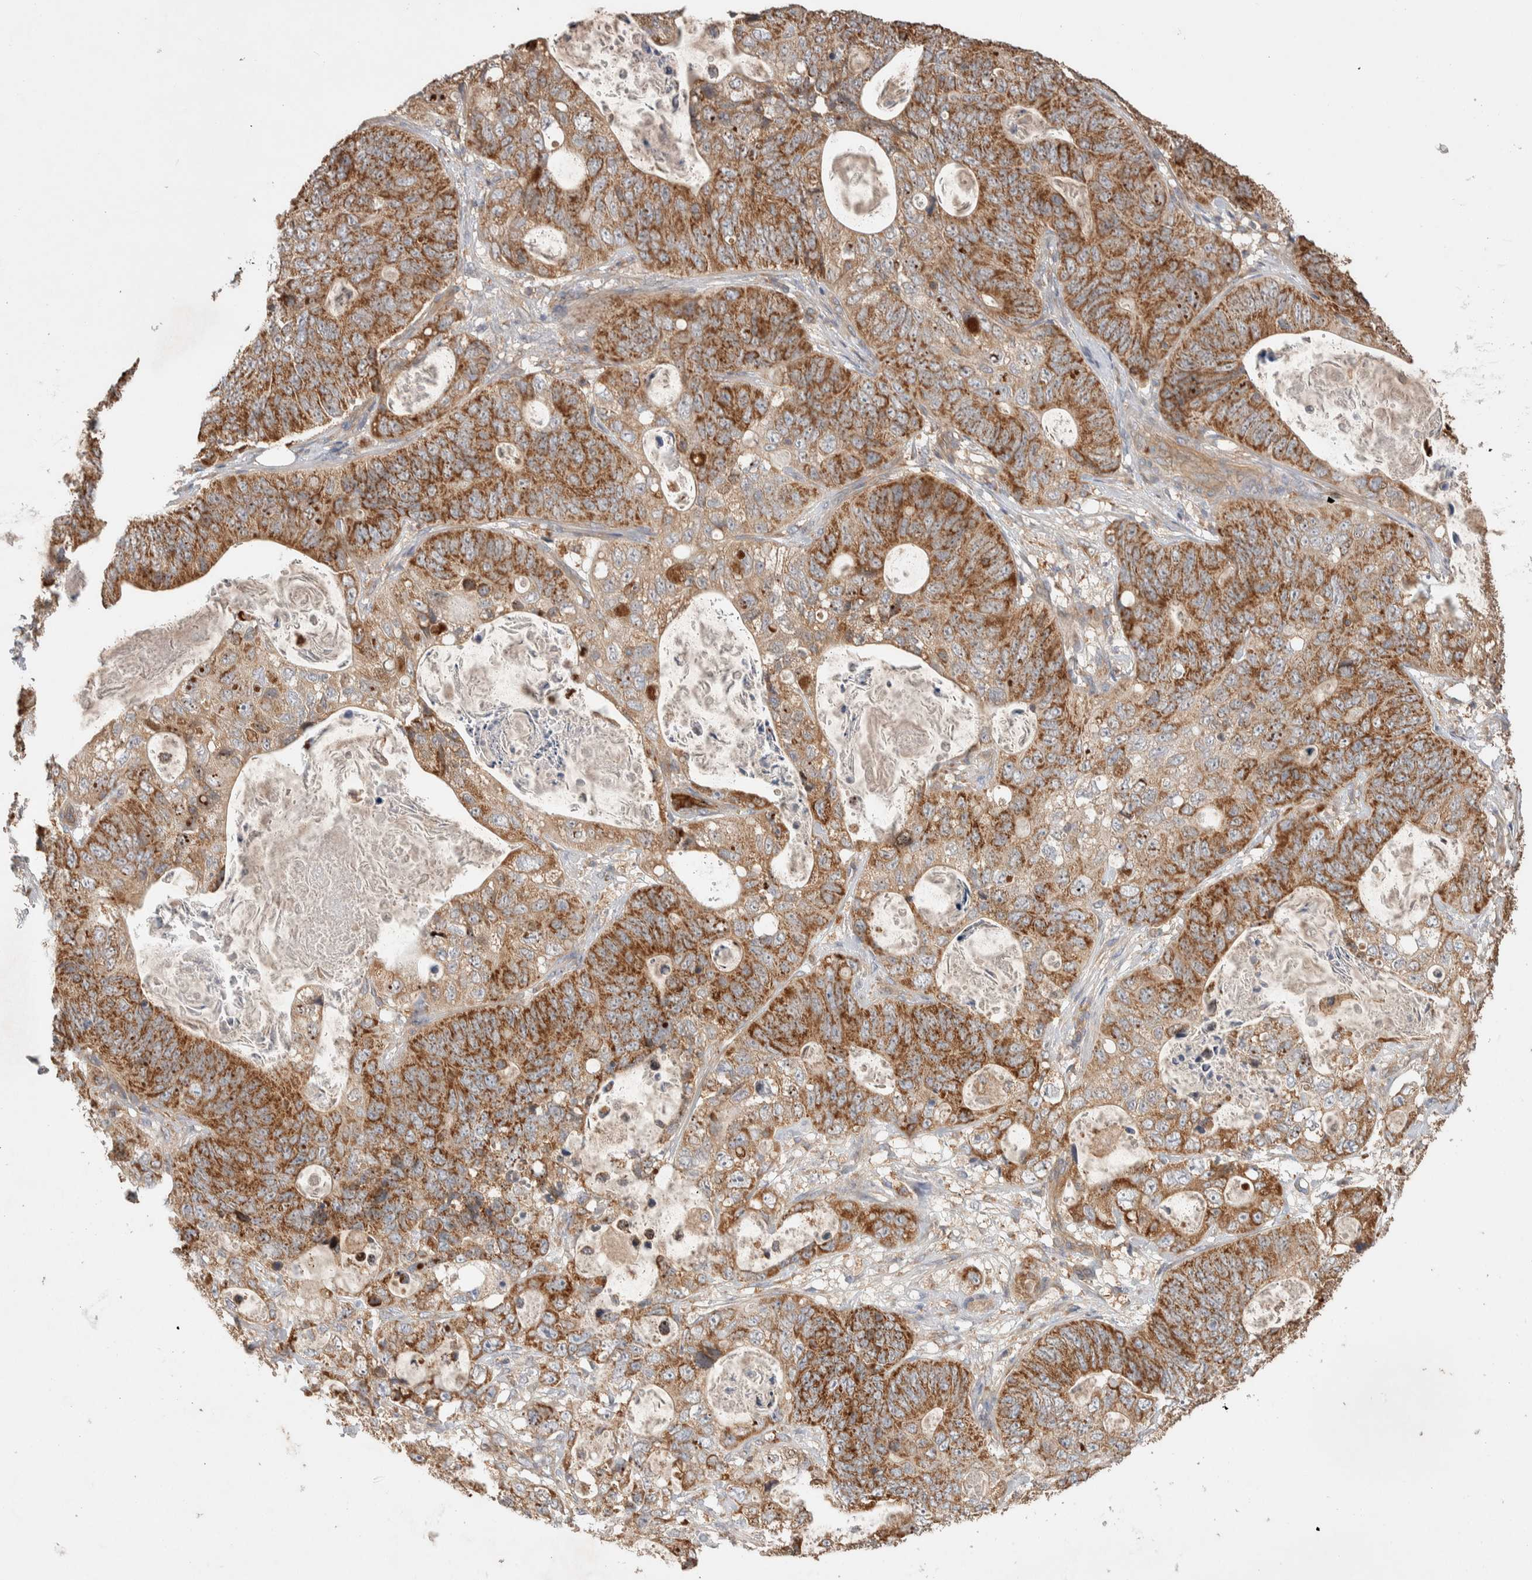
{"staining": {"intensity": "strong", "quantity": ">75%", "location": "cytoplasmic/membranous"}, "tissue": "stomach cancer", "cell_type": "Tumor cells", "image_type": "cancer", "snomed": [{"axis": "morphology", "description": "Normal tissue, NOS"}, {"axis": "morphology", "description": "Adenocarcinoma, NOS"}, {"axis": "topography", "description": "Stomach"}], "caption": "Brown immunohistochemical staining in stomach cancer reveals strong cytoplasmic/membranous positivity in about >75% of tumor cells. (DAB (3,3'-diaminobenzidine) IHC with brightfield microscopy, high magnification).", "gene": "DEPTOR", "patient": {"sex": "female", "age": 89}}